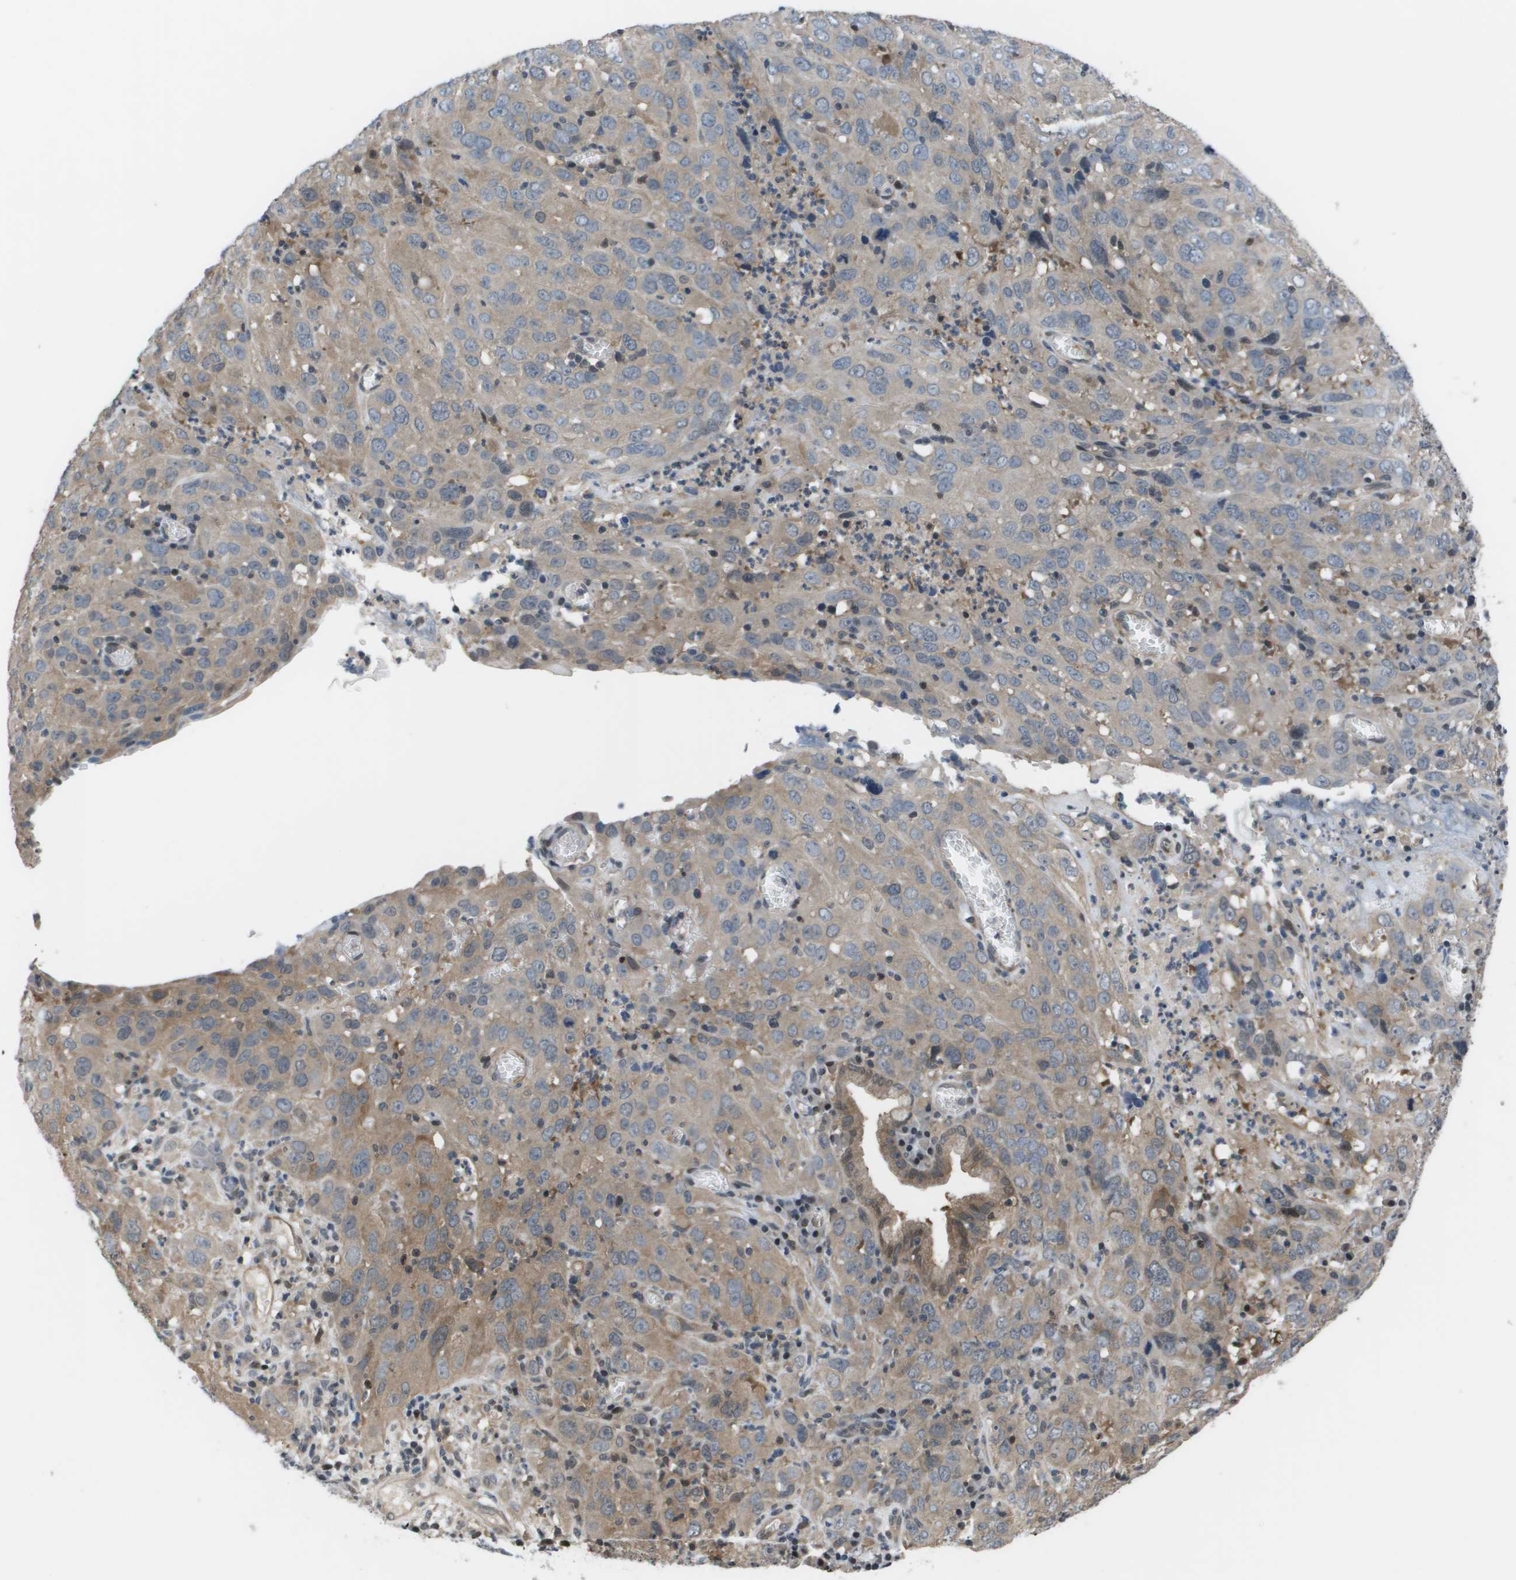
{"staining": {"intensity": "moderate", "quantity": "<25%", "location": "cytoplasmic/membranous"}, "tissue": "cervical cancer", "cell_type": "Tumor cells", "image_type": "cancer", "snomed": [{"axis": "morphology", "description": "Squamous cell carcinoma, NOS"}, {"axis": "topography", "description": "Cervix"}], "caption": "A photomicrograph showing moderate cytoplasmic/membranous staining in about <25% of tumor cells in cervical squamous cell carcinoma, as visualized by brown immunohistochemical staining.", "gene": "ENPP5", "patient": {"sex": "female", "age": 32}}